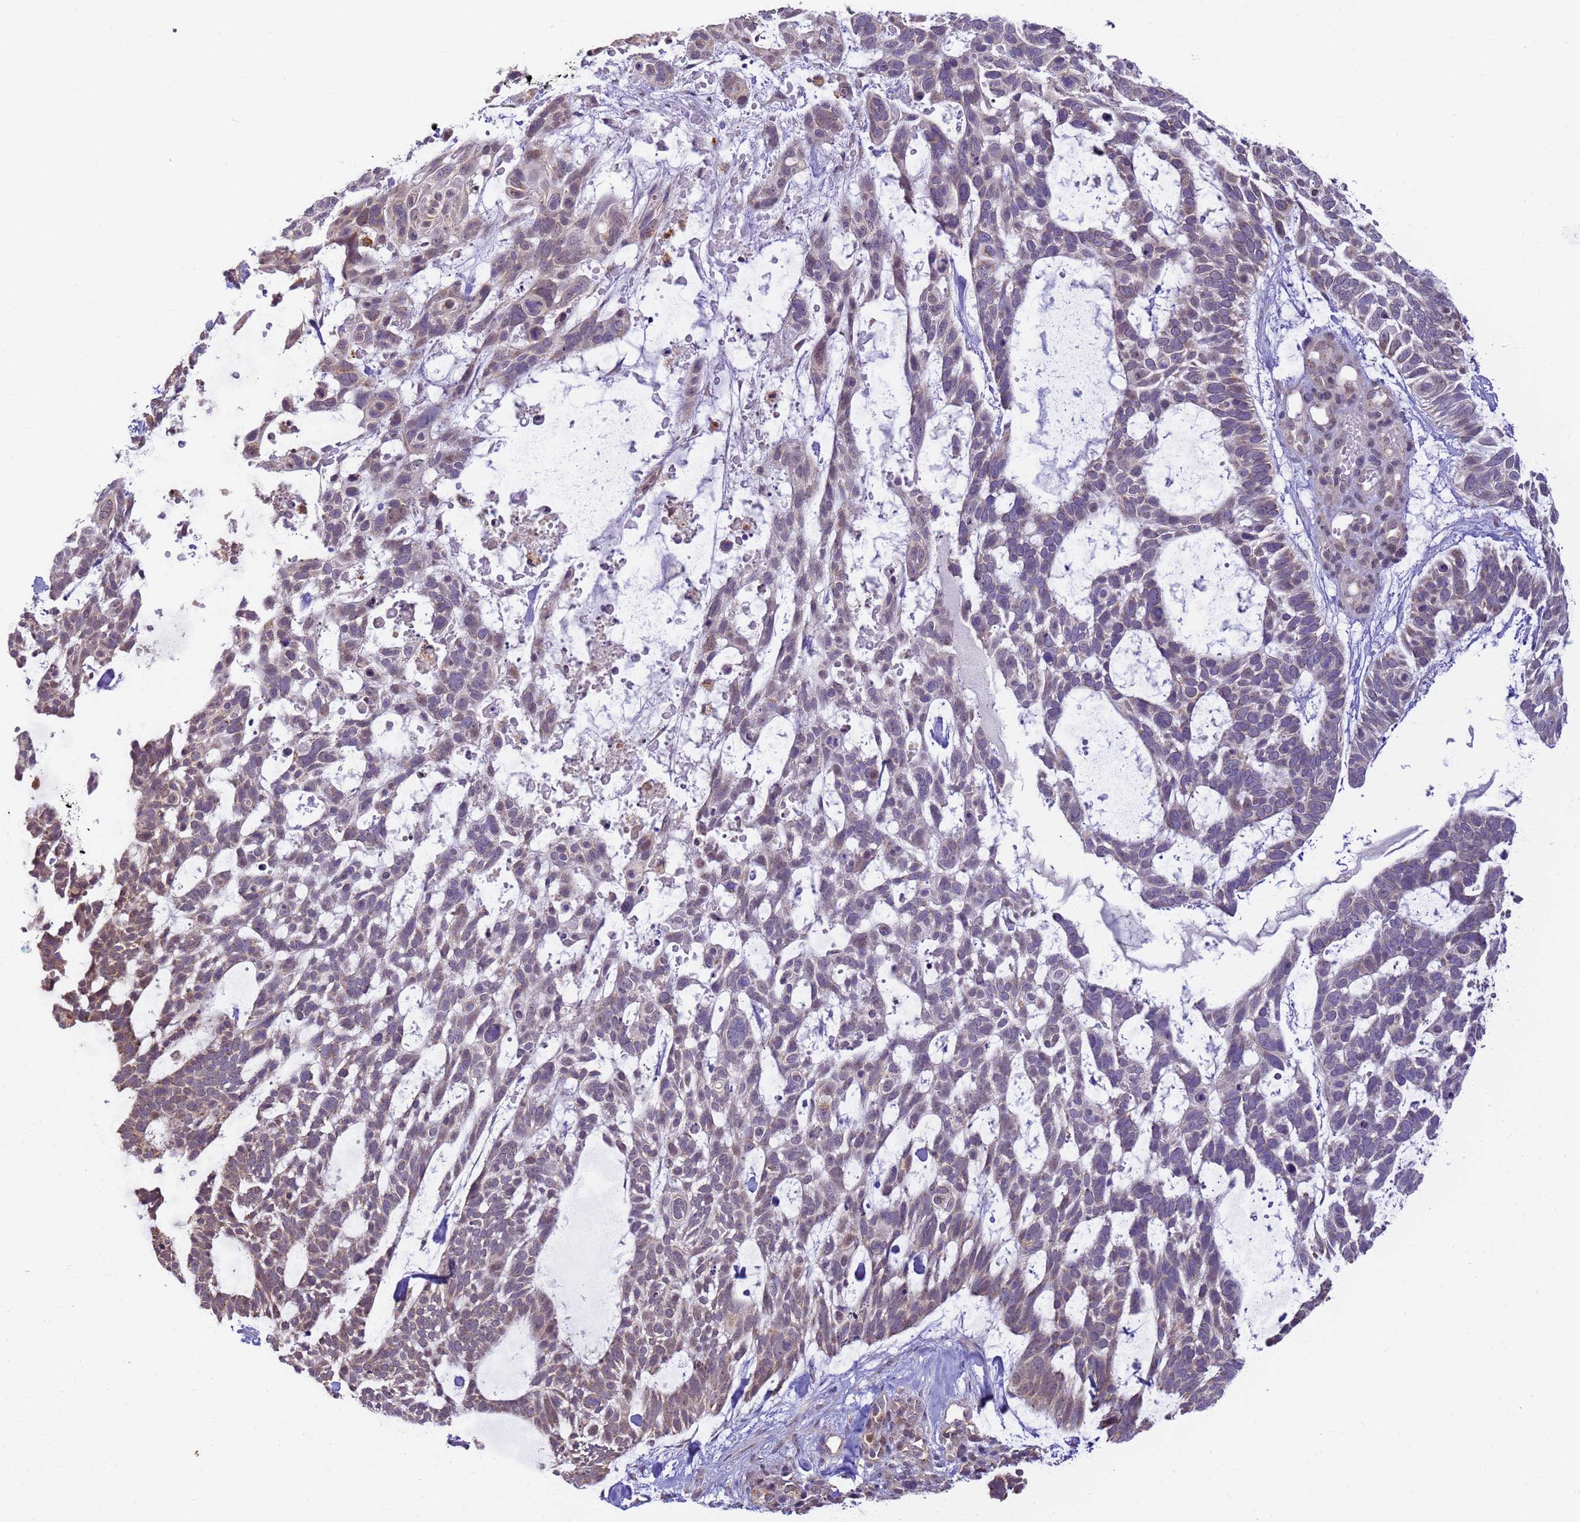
{"staining": {"intensity": "moderate", "quantity": "<25%", "location": "cytoplasmic/membranous"}, "tissue": "skin cancer", "cell_type": "Tumor cells", "image_type": "cancer", "snomed": [{"axis": "morphology", "description": "Basal cell carcinoma"}, {"axis": "topography", "description": "Skin"}], "caption": "Basal cell carcinoma (skin) stained with a brown dye exhibits moderate cytoplasmic/membranous positive staining in about <25% of tumor cells.", "gene": "RAPGEF3", "patient": {"sex": "male", "age": 88}}